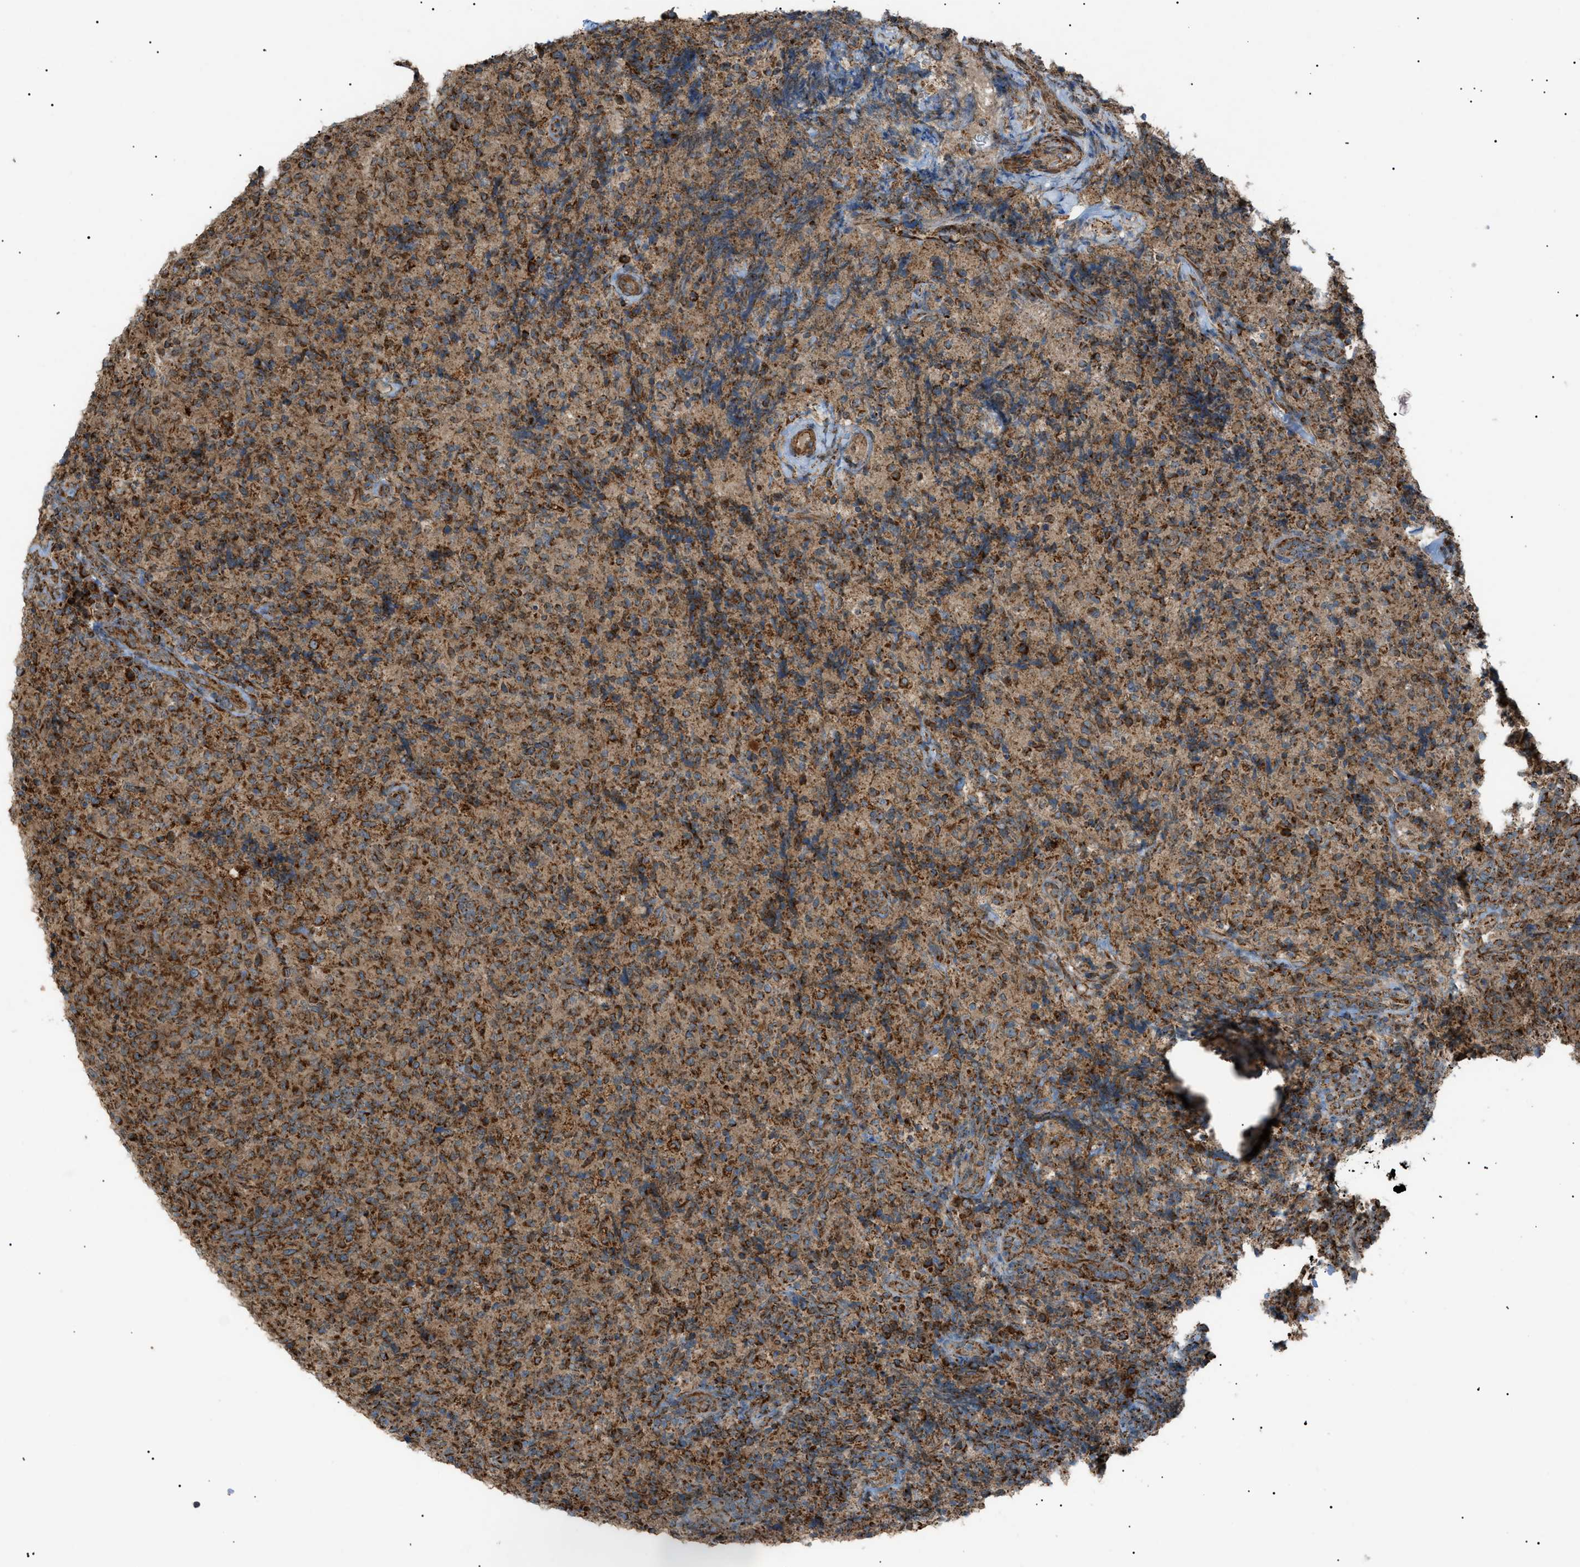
{"staining": {"intensity": "moderate", "quantity": ">75%", "location": "cytoplasmic/membranous"}, "tissue": "lymphoma", "cell_type": "Tumor cells", "image_type": "cancer", "snomed": [{"axis": "morphology", "description": "Malignant lymphoma, non-Hodgkin's type, High grade"}, {"axis": "topography", "description": "Tonsil"}], "caption": "IHC (DAB (3,3'-diaminobenzidine)) staining of lymphoma reveals moderate cytoplasmic/membranous protein staining in about >75% of tumor cells.", "gene": "C1GALT1C1", "patient": {"sex": "female", "age": 36}}